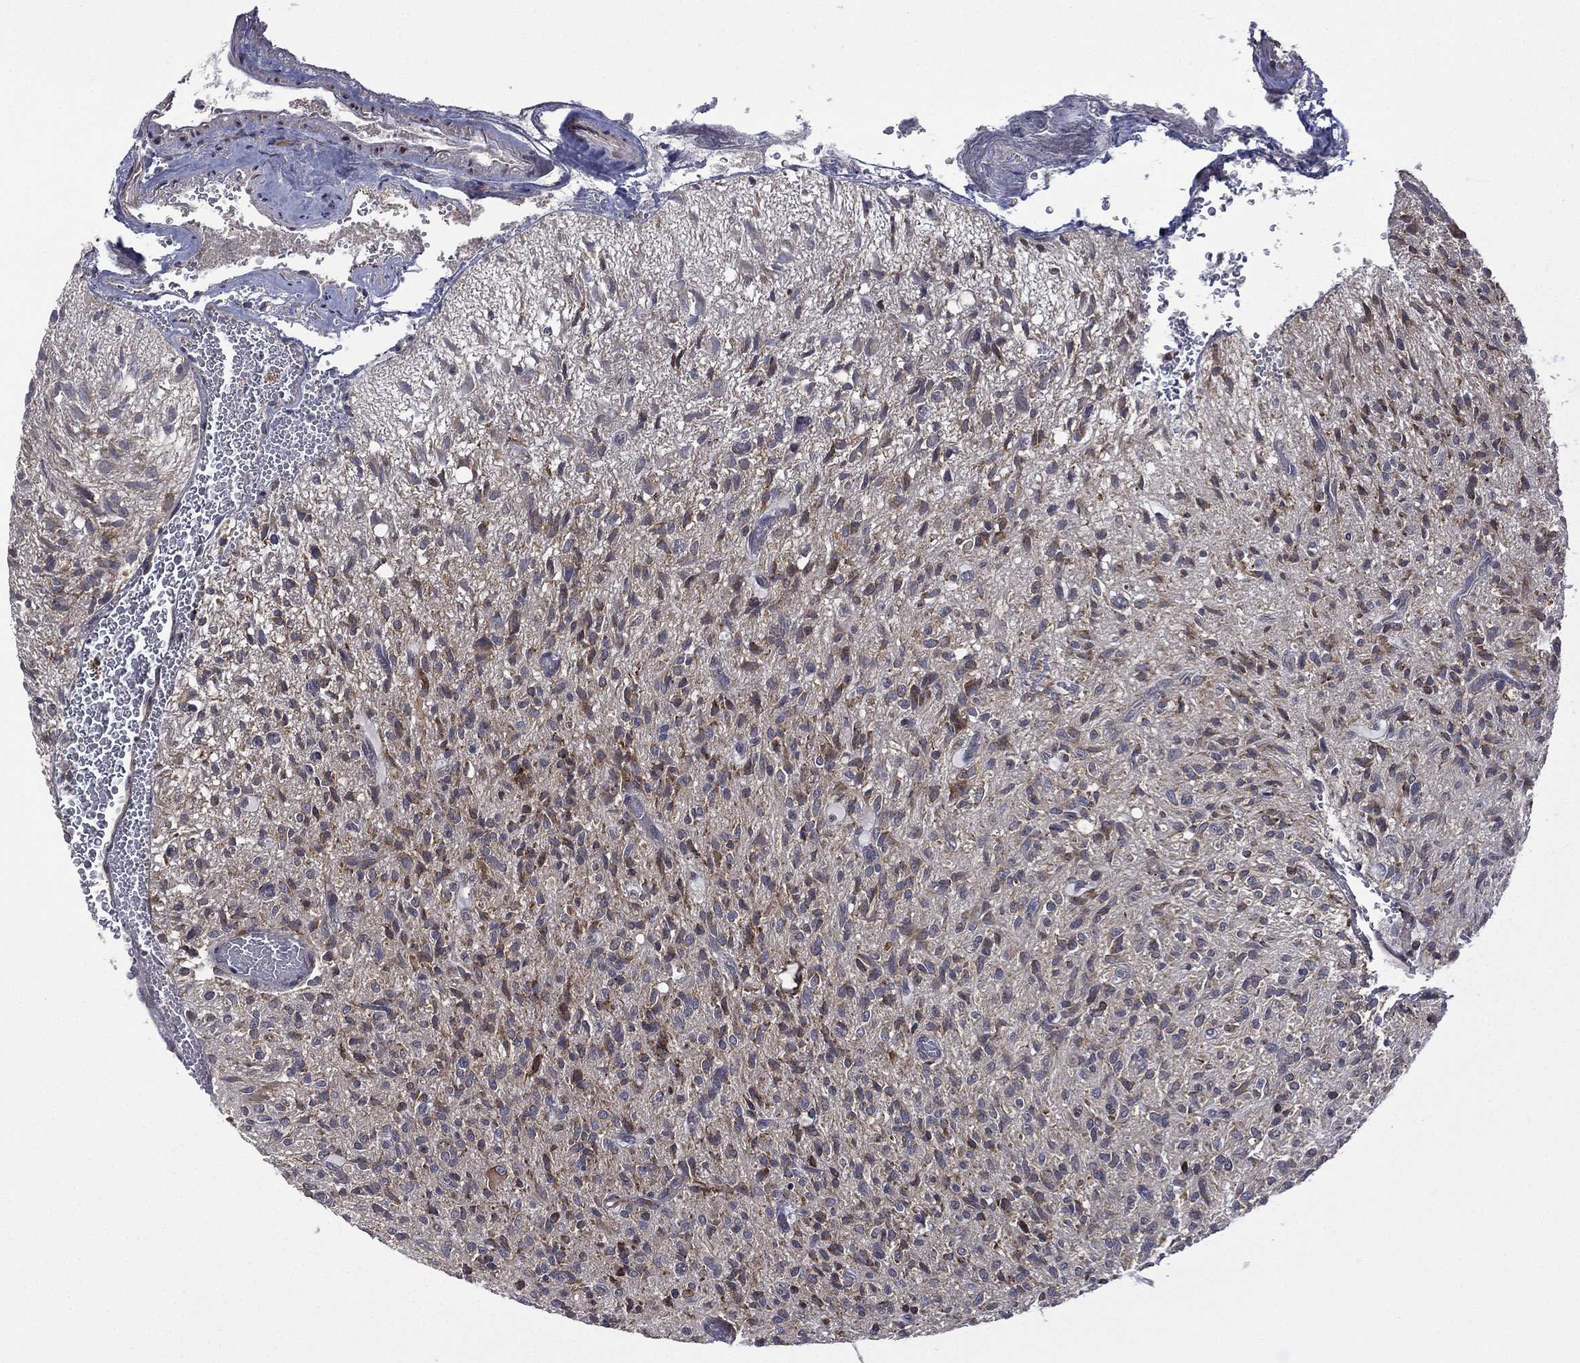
{"staining": {"intensity": "moderate", "quantity": "<25%", "location": "cytoplasmic/membranous"}, "tissue": "glioma", "cell_type": "Tumor cells", "image_type": "cancer", "snomed": [{"axis": "morphology", "description": "Glioma, malignant, High grade"}, {"axis": "topography", "description": "Brain"}], "caption": "Immunohistochemistry image of glioma stained for a protein (brown), which demonstrates low levels of moderate cytoplasmic/membranous expression in about <25% of tumor cells.", "gene": "C20orf96", "patient": {"sex": "male", "age": 64}}